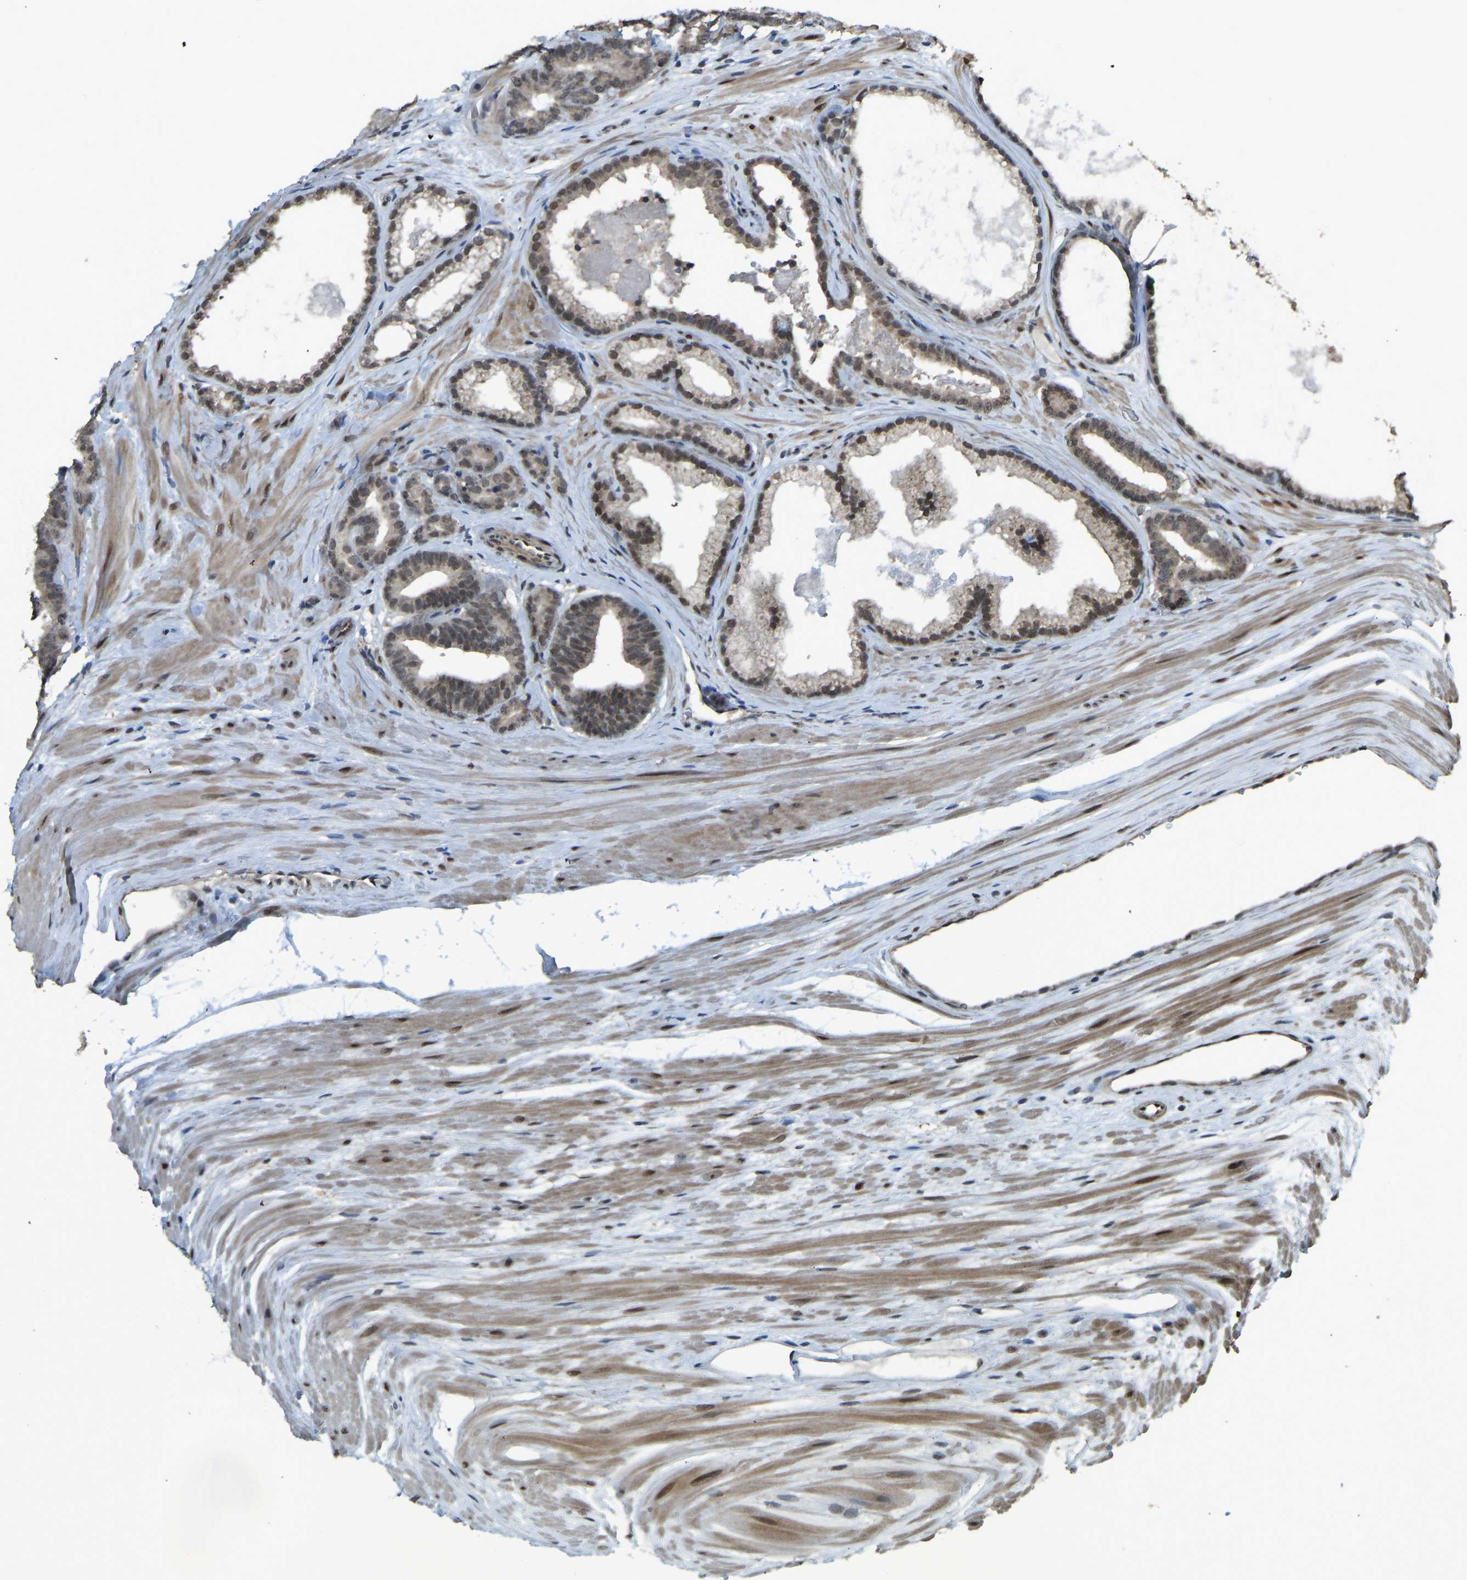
{"staining": {"intensity": "moderate", "quantity": "25%-75%", "location": "nuclear"}, "tissue": "prostate cancer", "cell_type": "Tumor cells", "image_type": "cancer", "snomed": [{"axis": "morphology", "description": "Adenocarcinoma, High grade"}, {"axis": "topography", "description": "Prostate"}], "caption": "High-magnification brightfield microscopy of prostate cancer stained with DAB (brown) and counterstained with hematoxylin (blue). tumor cells exhibit moderate nuclear expression is identified in approximately25%-75% of cells.", "gene": "KPNA6", "patient": {"sex": "male", "age": 60}}